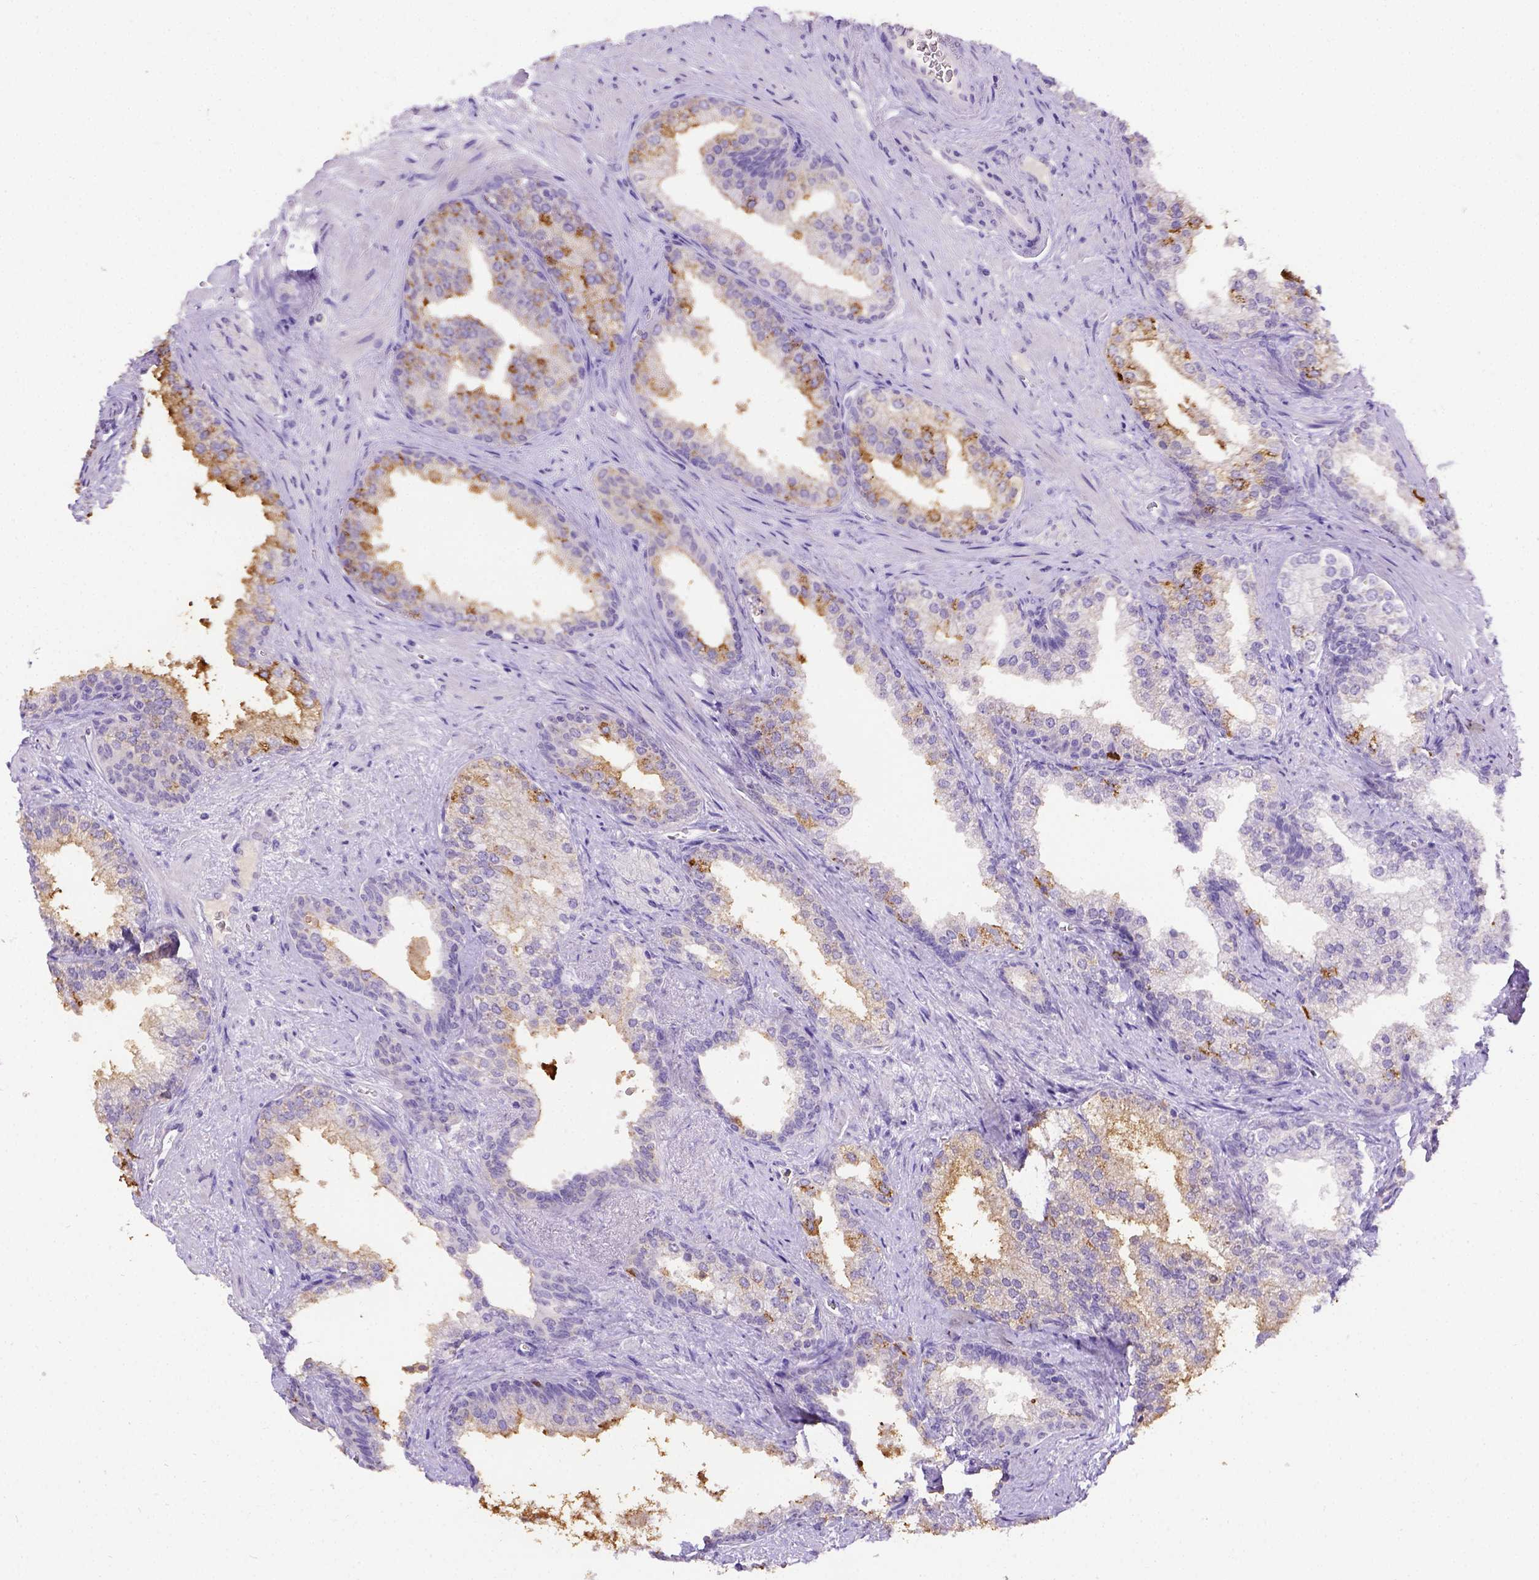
{"staining": {"intensity": "moderate", "quantity": "25%-75%", "location": "cytoplasmic/membranous"}, "tissue": "prostate", "cell_type": "Glandular cells", "image_type": "normal", "snomed": [{"axis": "morphology", "description": "Normal tissue, NOS"}, {"axis": "topography", "description": "Prostate"}], "caption": "This micrograph demonstrates unremarkable prostate stained with immunohistochemistry (IHC) to label a protein in brown. The cytoplasmic/membranous of glandular cells show moderate positivity for the protein. Nuclei are counter-stained blue.", "gene": "B3GAT1", "patient": {"sex": "male", "age": 79}}